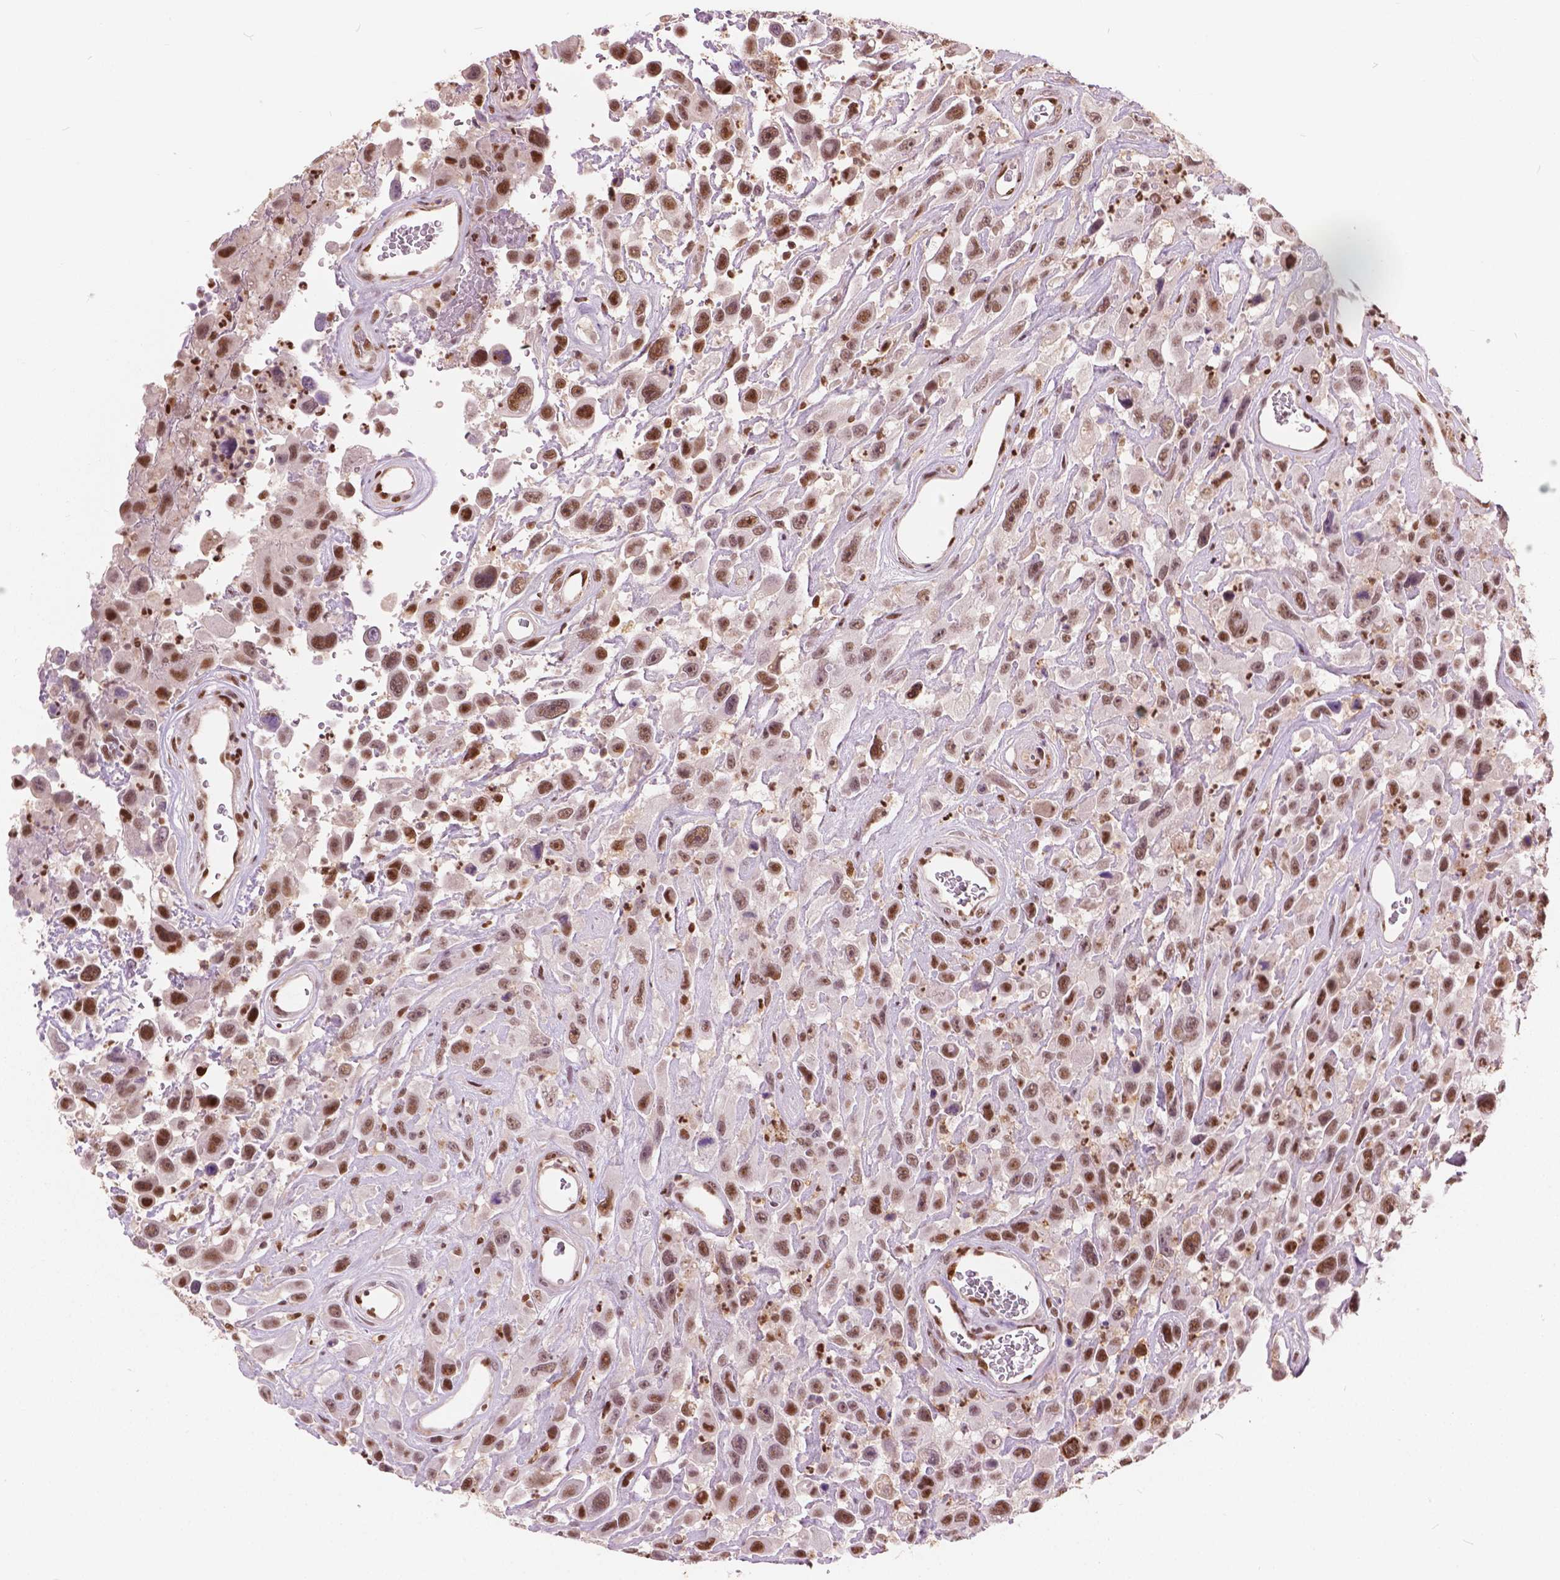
{"staining": {"intensity": "moderate", "quantity": ">75%", "location": "nuclear"}, "tissue": "urothelial cancer", "cell_type": "Tumor cells", "image_type": "cancer", "snomed": [{"axis": "morphology", "description": "Urothelial carcinoma, High grade"}, {"axis": "topography", "description": "Urinary bladder"}], "caption": "Human urothelial cancer stained for a protein (brown) demonstrates moderate nuclear positive expression in approximately >75% of tumor cells.", "gene": "ANP32B", "patient": {"sex": "male", "age": 53}}